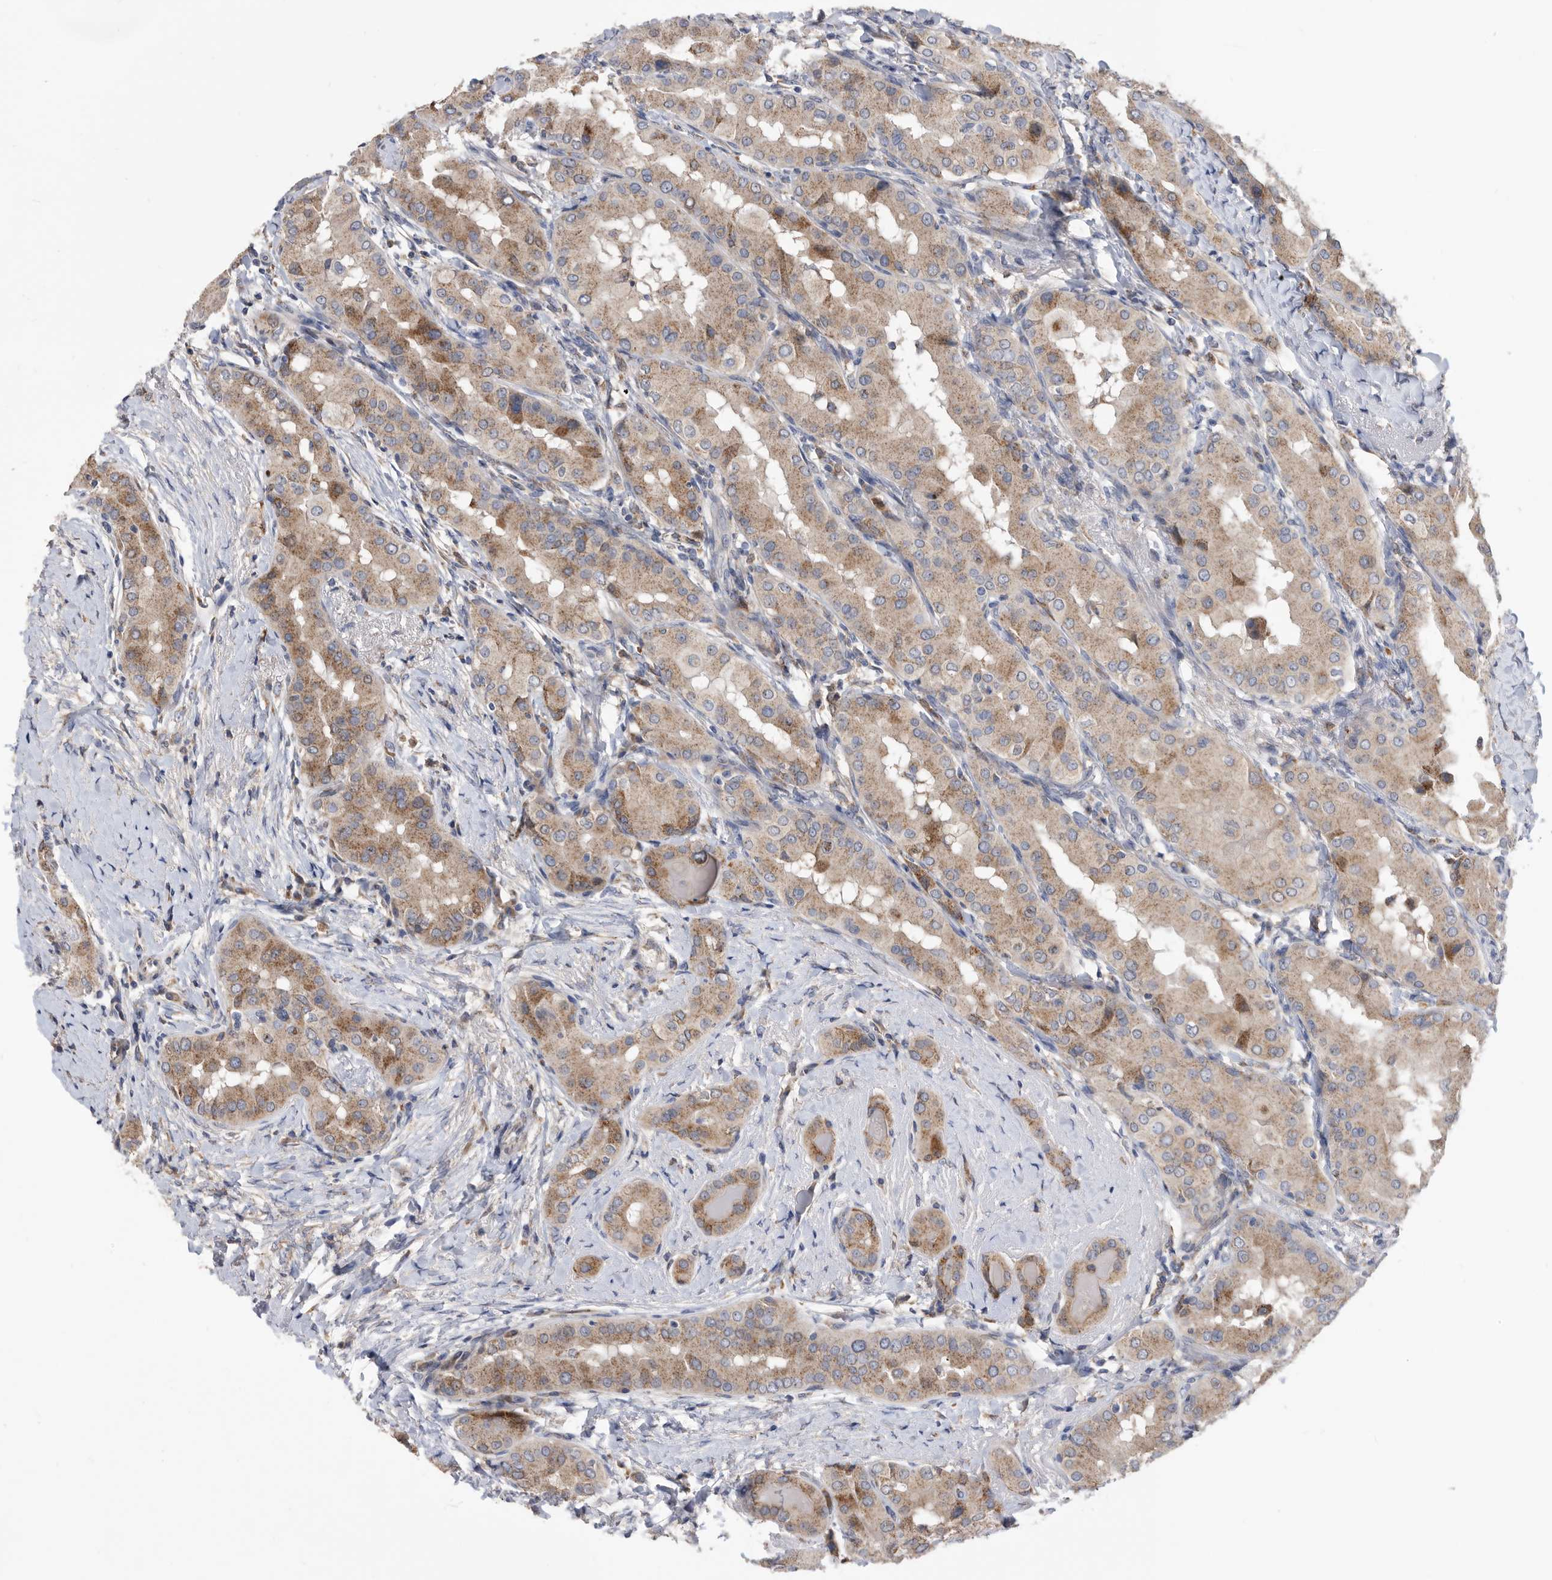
{"staining": {"intensity": "moderate", "quantity": ">75%", "location": "cytoplasmic/membranous"}, "tissue": "thyroid cancer", "cell_type": "Tumor cells", "image_type": "cancer", "snomed": [{"axis": "morphology", "description": "Papillary adenocarcinoma, NOS"}, {"axis": "topography", "description": "Thyroid gland"}], "caption": "A micrograph showing moderate cytoplasmic/membranous expression in approximately >75% of tumor cells in papillary adenocarcinoma (thyroid), as visualized by brown immunohistochemical staining.", "gene": "CRISPLD2", "patient": {"sex": "male", "age": 33}}